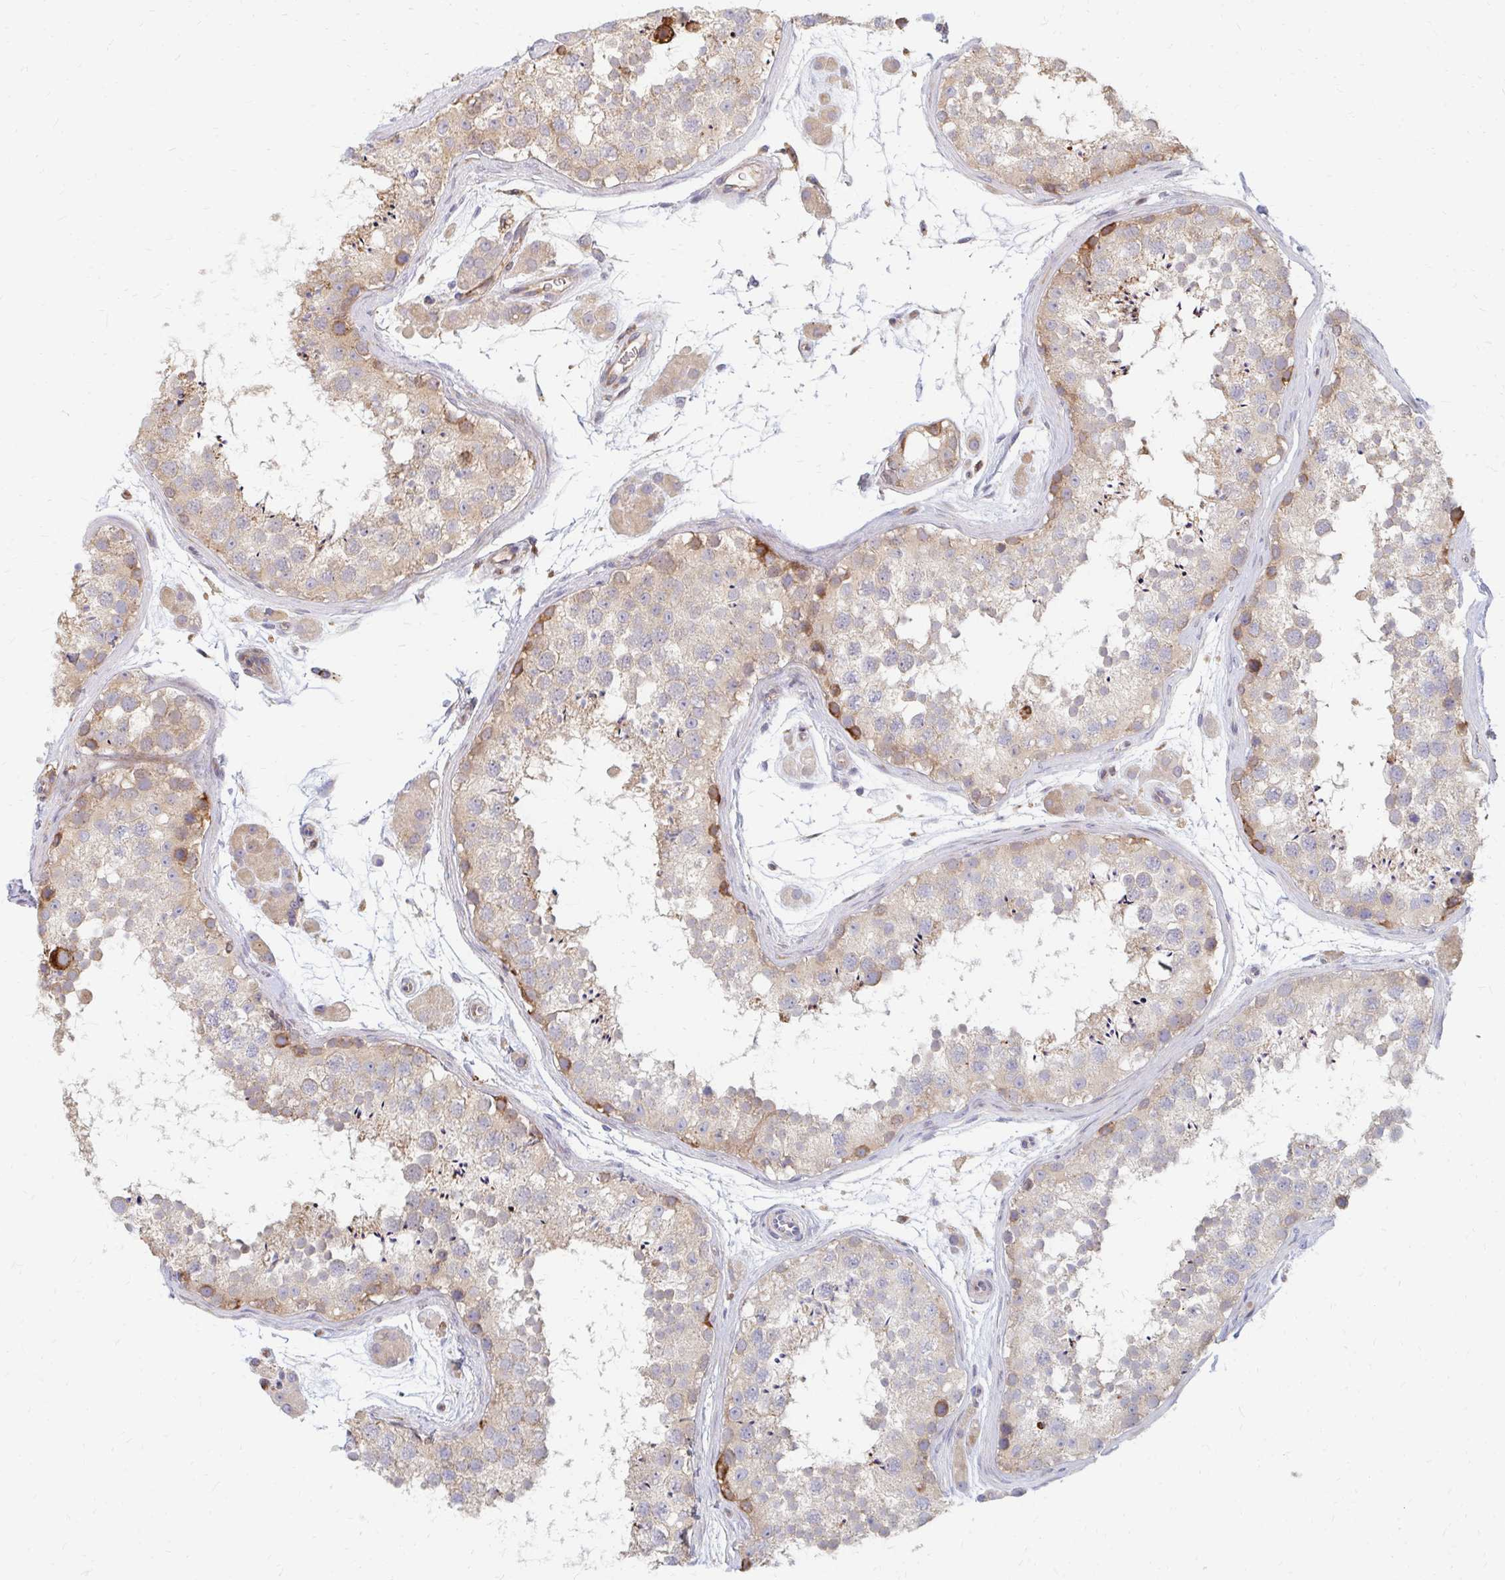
{"staining": {"intensity": "strong", "quantity": "<25%", "location": "cytoplasmic/membranous"}, "tissue": "testis", "cell_type": "Cells in seminiferous ducts", "image_type": "normal", "snomed": [{"axis": "morphology", "description": "Normal tissue, NOS"}, {"axis": "topography", "description": "Testis"}], "caption": "Cells in seminiferous ducts reveal medium levels of strong cytoplasmic/membranous positivity in approximately <25% of cells in benign human testis. Nuclei are stained in blue.", "gene": "PPP1R13L", "patient": {"sex": "male", "age": 41}}